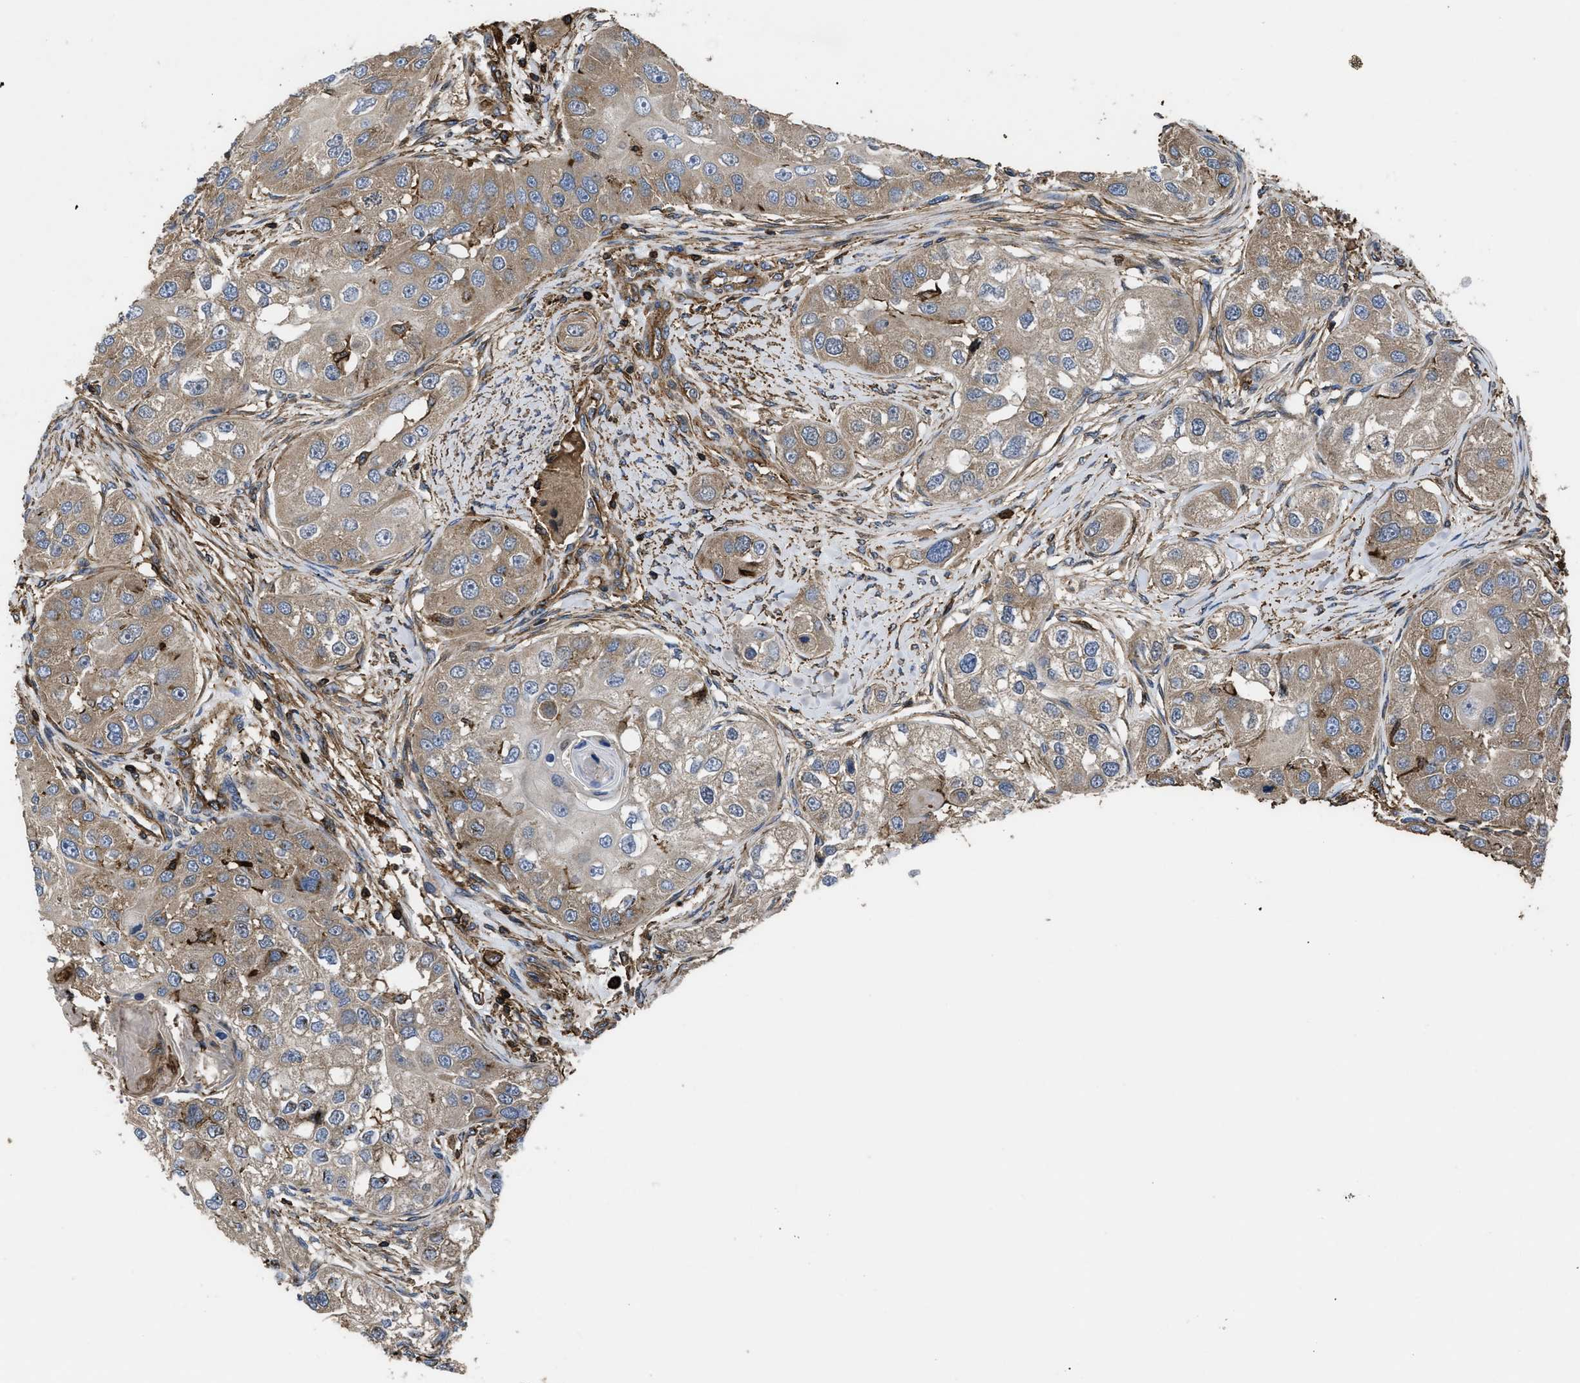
{"staining": {"intensity": "moderate", "quantity": ">75%", "location": "cytoplasmic/membranous"}, "tissue": "head and neck cancer", "cell_type": "Tumor cells", "image_type": "cancer", "snomed": [{"axis": "morphology", "description": "Normal tissue, NOS"}, {"axis": "morphology", "description": "Squamous cell carcinoma, NOS"}, {"axis": "topography", "description": "Skeletal muscle"}, {"axis": "topography", "description": "Head-Neck"}], "caption": "IHC of head and neck squamous cell carcinoma reveals medium levels of moderate cytoplasmic/membranous positivity in approximately >75% of tumor cells.", "gene": "SCUBE2", "patient": {"sex": "male", "age": 51}}